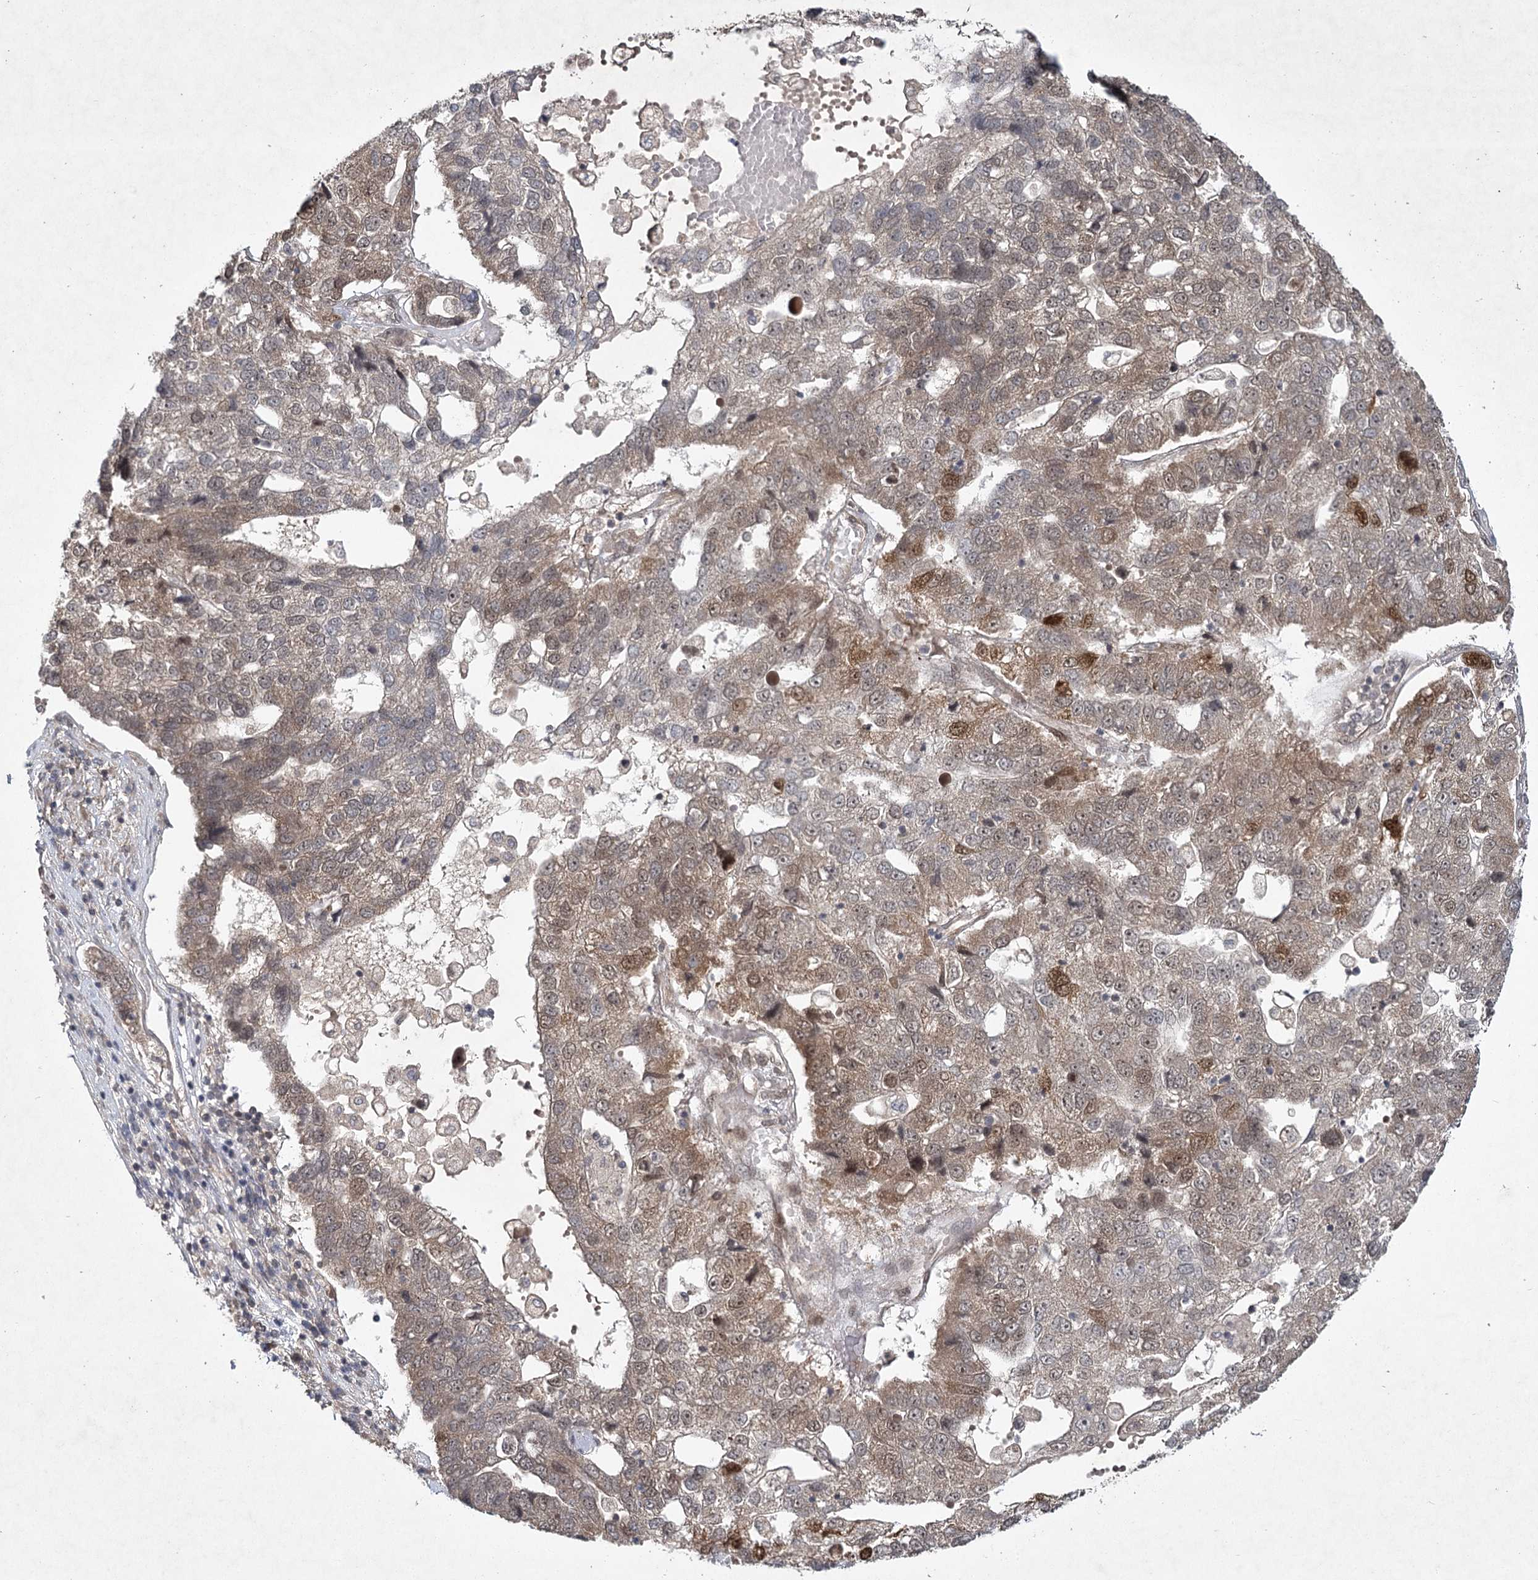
{"staining": {"intensity": "moderate", "quantity": "25%-75%", "location": "cytoplasmic/membranous,nuclear"}, "tissue": "pancreatic cancer", "cell_type": "Tumor cells", "image_type": "cancer", "snomed": [{"axis": "morphology", "description": "Adenocarcinoma, NOS"}, {"axis": "topography", "description": "Pancreas"}], "caption": "Immunohistochemical staining of pancreatic cancer demonstrates medium levels of moderate cytoplasmic/membranous and nuclear expression in approximately 25%-75% of tumor cells. (DAB (3,3'-diaminobenzidine) = brown stain, brightfield microscopy at high magnification).", "gene": "DCUN1D4", "patient": {"sex": "female", "age": 61}}